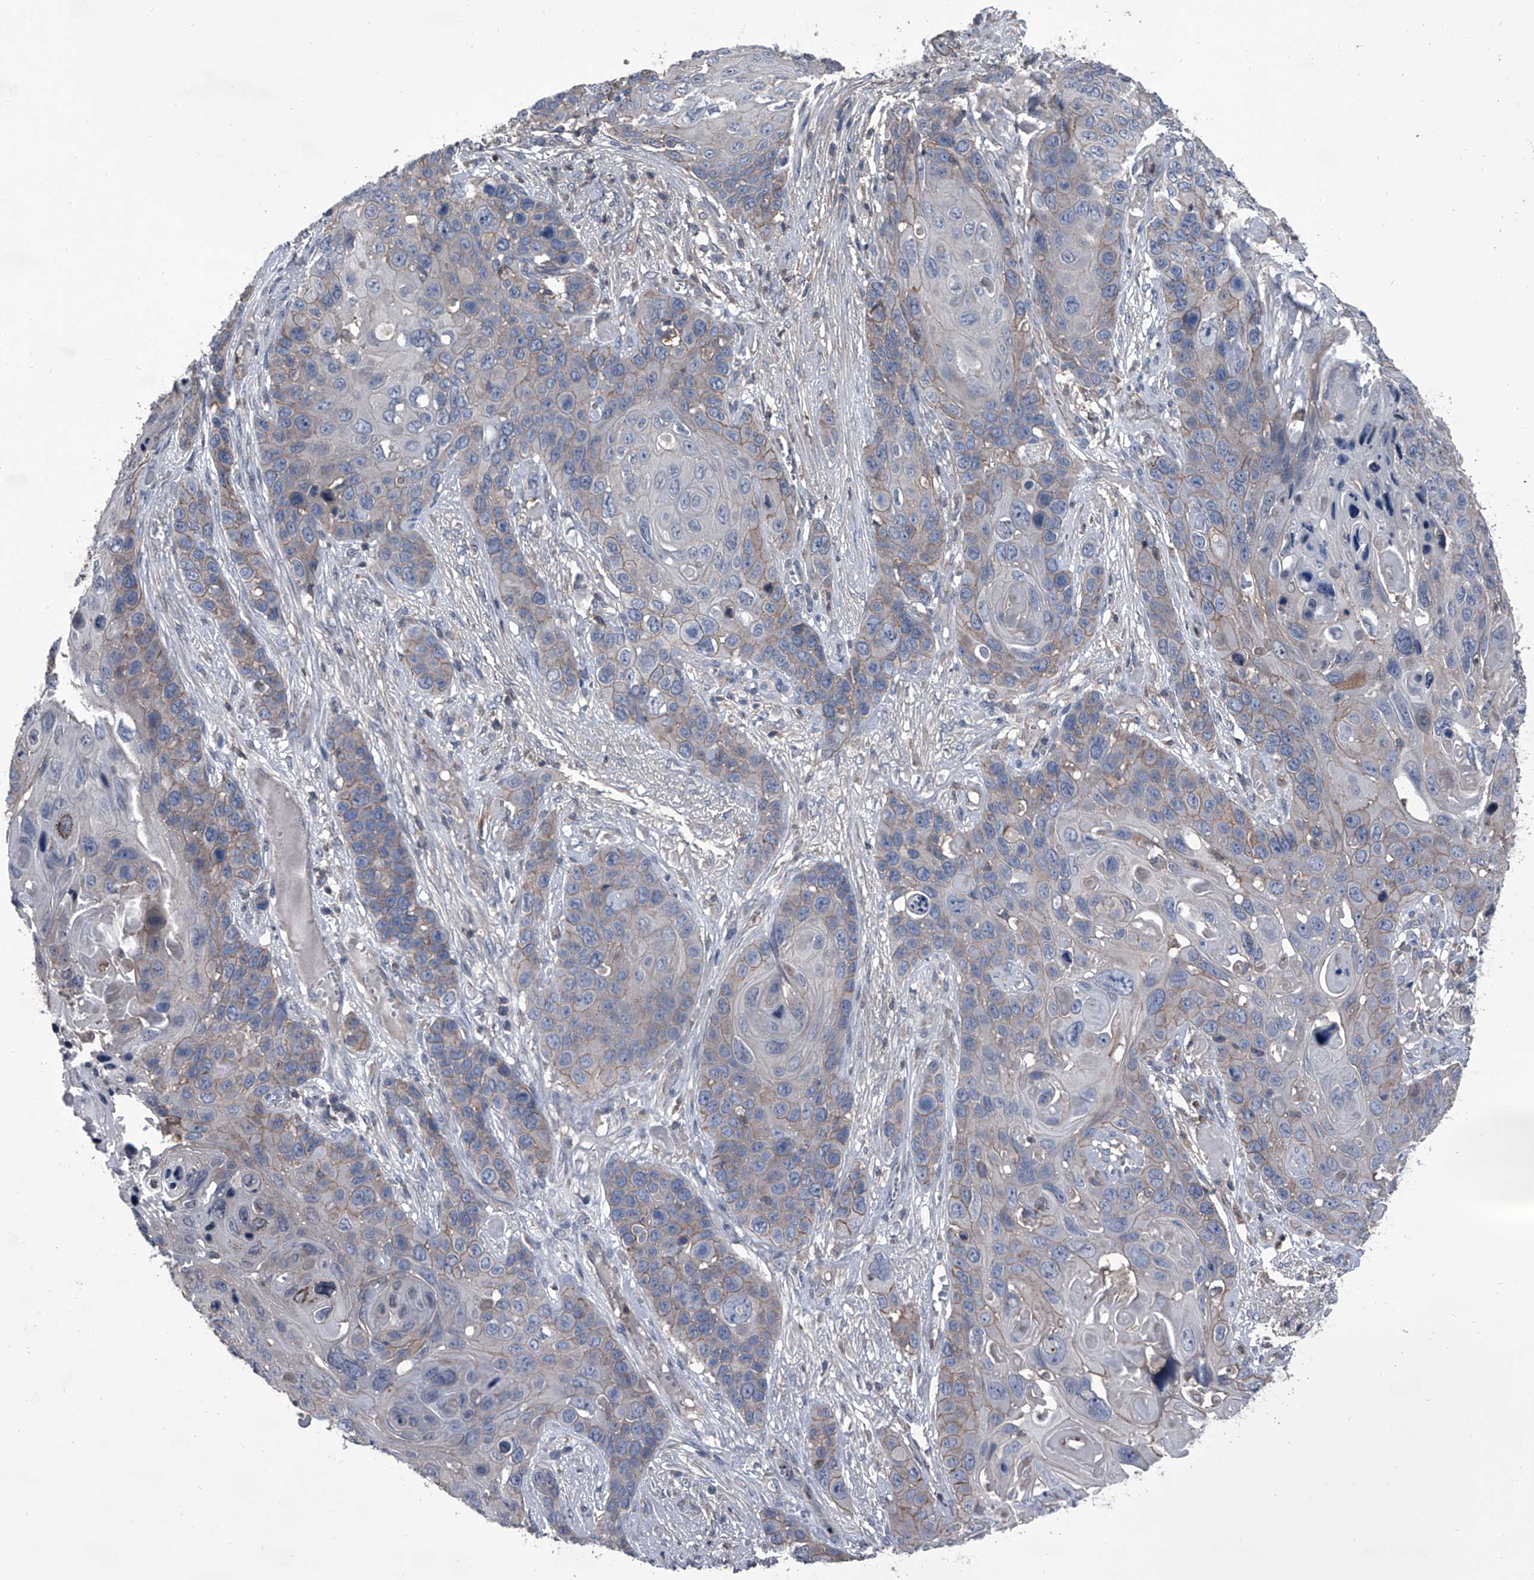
{"staining": {"intensity": "weak", "quantity": "<25%", "location": "cytoplasmic/membranous"}, "tissue": "skin cancer", "cell_type": "Tumor cells", "image_type": "cancer", "snomed": [{"axis": "morphology", "description": "Squamous cell carcinoma, NOS"}, {"axis": "topography", "description": "Skin"}], "caption": "There is no significant staining in tumor cells of skin squamous cell carcinoma.", "gene": "PIP5K1A", "patient": {"sex": "male", "age": 55}}